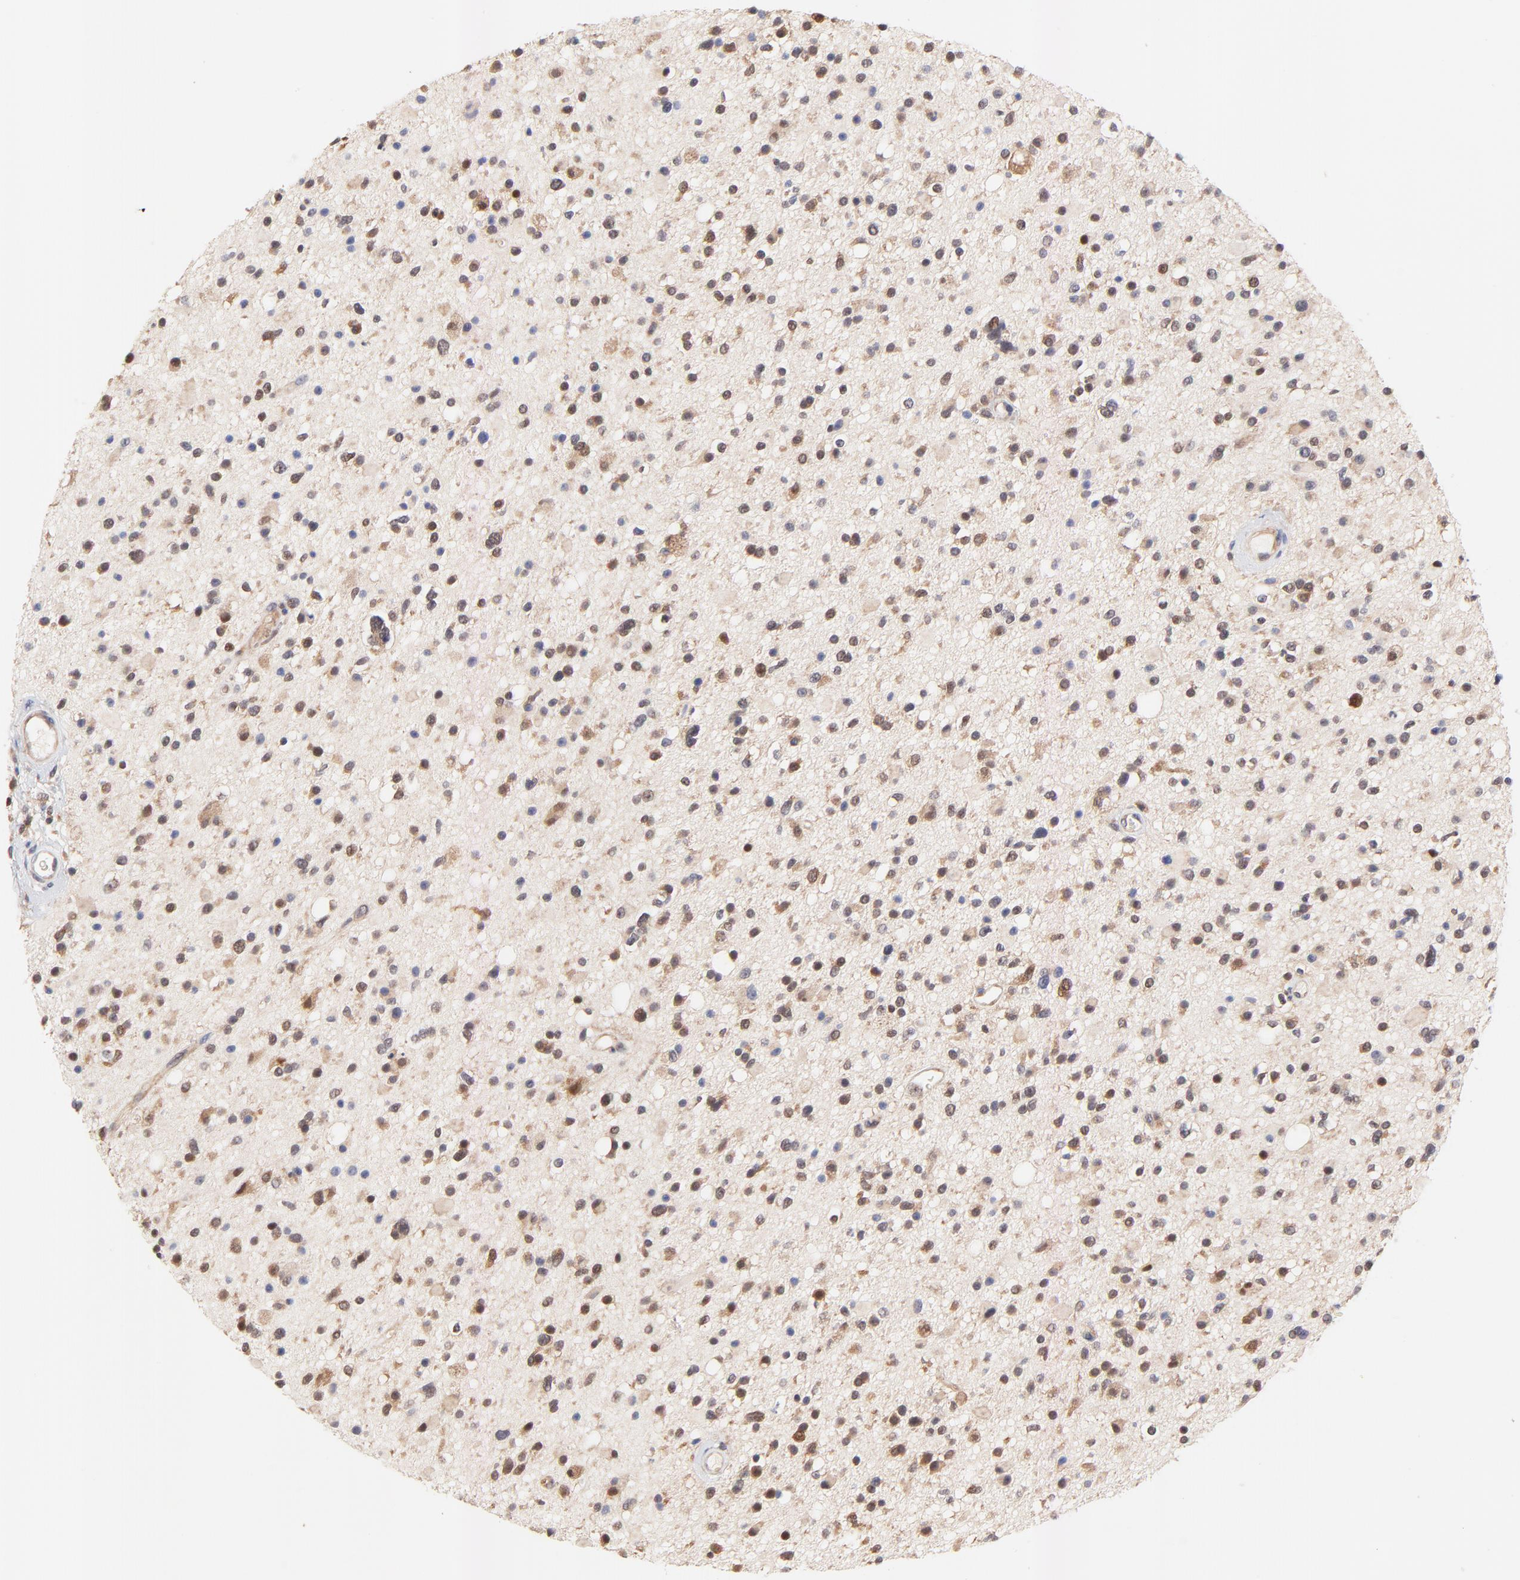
{"staining": {"intensity": "moderate", "quantity": "25%-75%", "location": "cytoplasmic/membranous,nuclear"}, "tissue": "glioma", "cell_type": "Tumor cells", "image_type": "cancer", "snomed": [{"axis": "morphology", "description": "Glioma, malignant, High grade"}, {"axis": "topography", "description": "Brain"}], "caption": "Malignant glioma (high-grade) was stained to show a protein in brown. There is medium levels of moderate cytoplasmic/membranous and nuclear positivity in approximately 25%-75% of tumor cells. (Brightfield microscopy of DAB IHC at high magnification).", "gene": "TXNL1", "patient": {"sex": "male", "age": 33}}